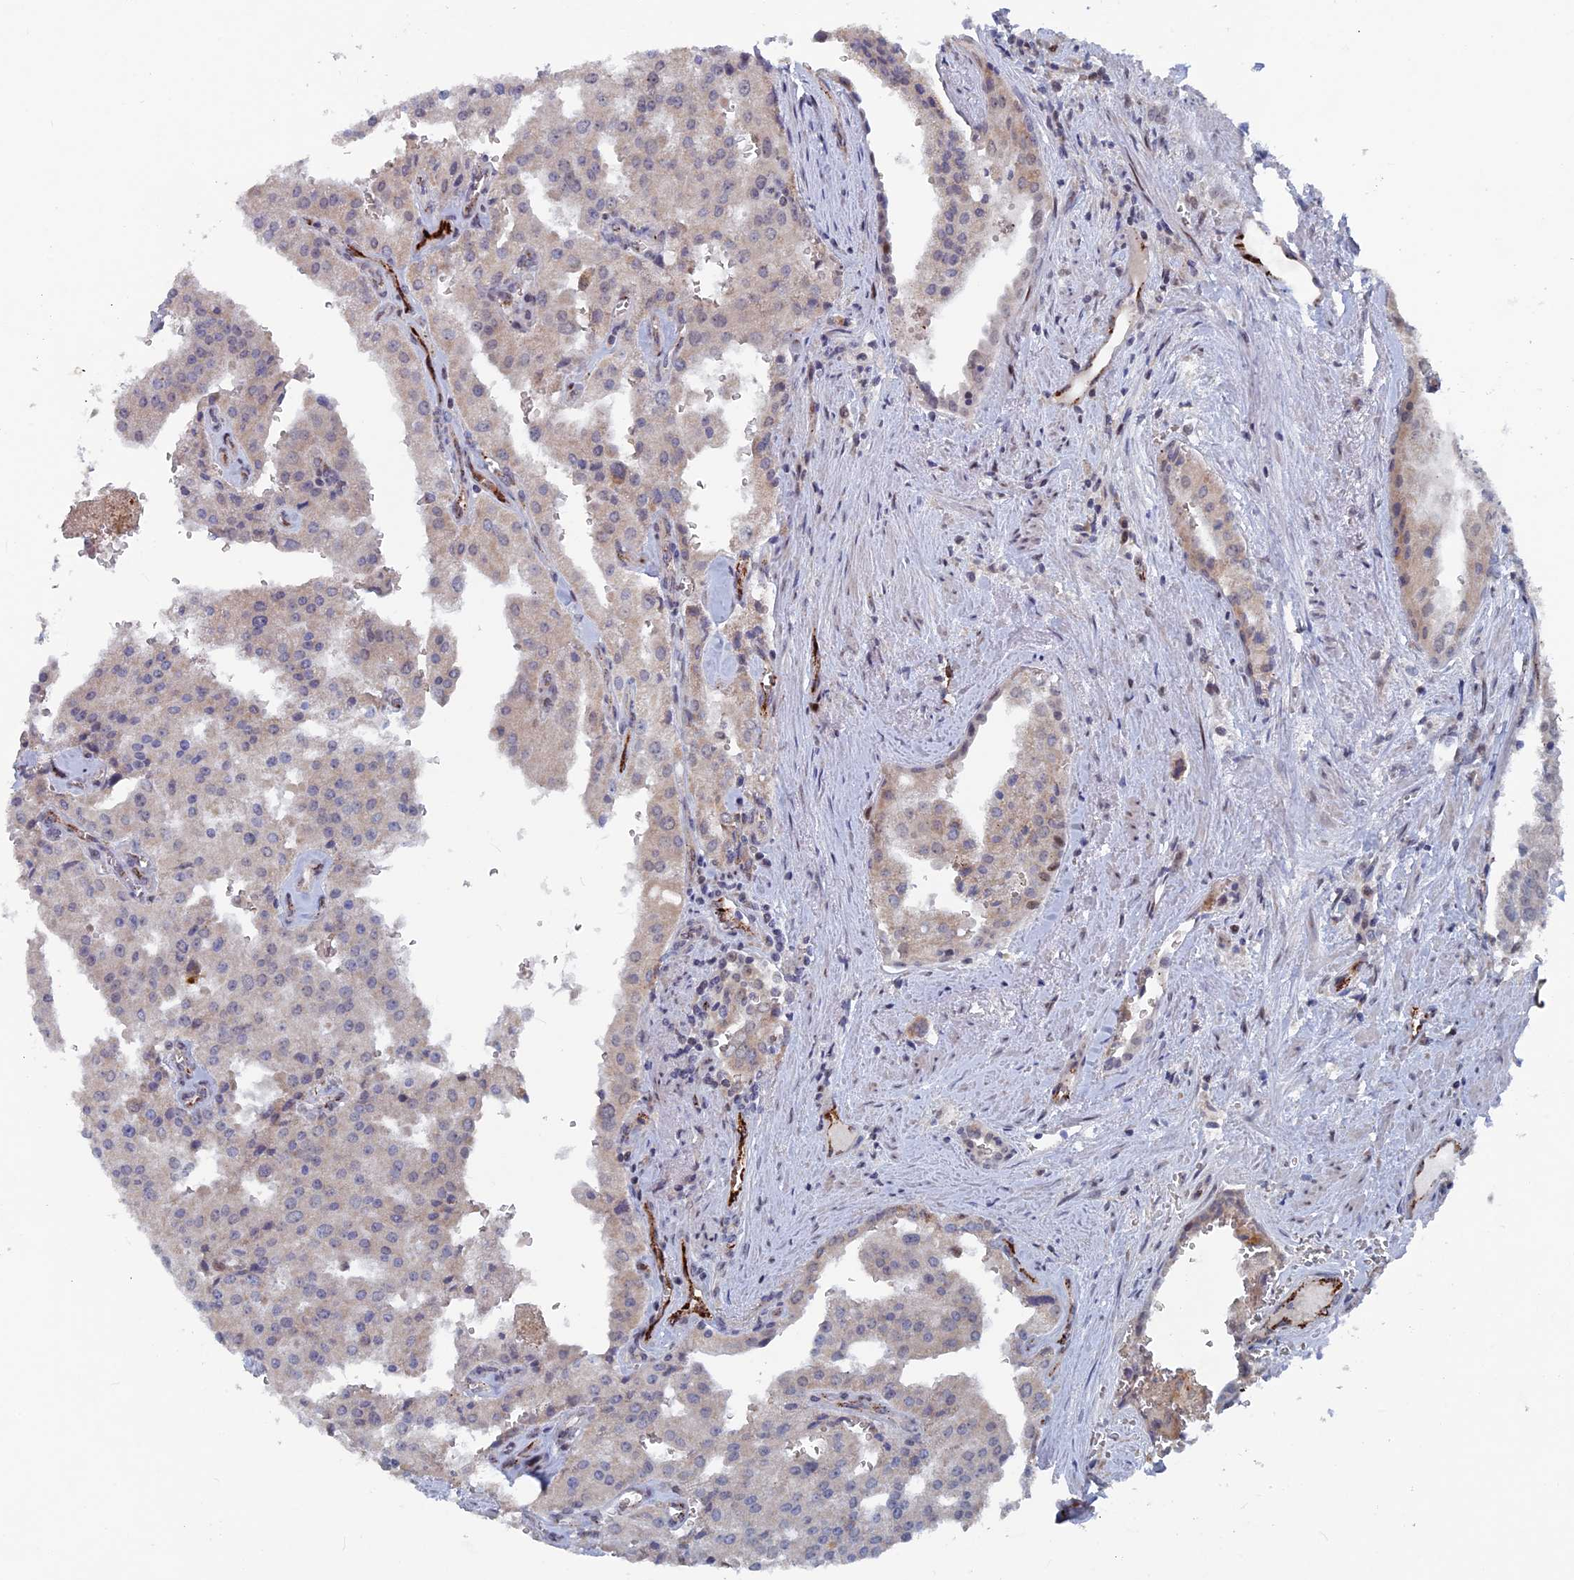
{"staining": {"intensity": "weak", "quantity": "<25%", "location": "cytoplasmic/membranous"}, "tissue": "prostate cancer", "cell_type": "Tumor cells", "image_type": "cancer", "snomed": [{"axis": "morphology", "description": "Adenocarcinoma, High grade"}, {"axis": "topography", "description": "Prostate"}], "caption": "DAB immunohistochemical staining of high-grade adenocarcinoma (prostate) displays no significant staining in tumor cells. (Stains: DAB immunohistochemistry (IHC) with hematoxylin counter stain, Microscopy: brightfield microscopy at high magnification).", "gene": "SH3D21", "patient": {"sex": "male", "age": 68}}